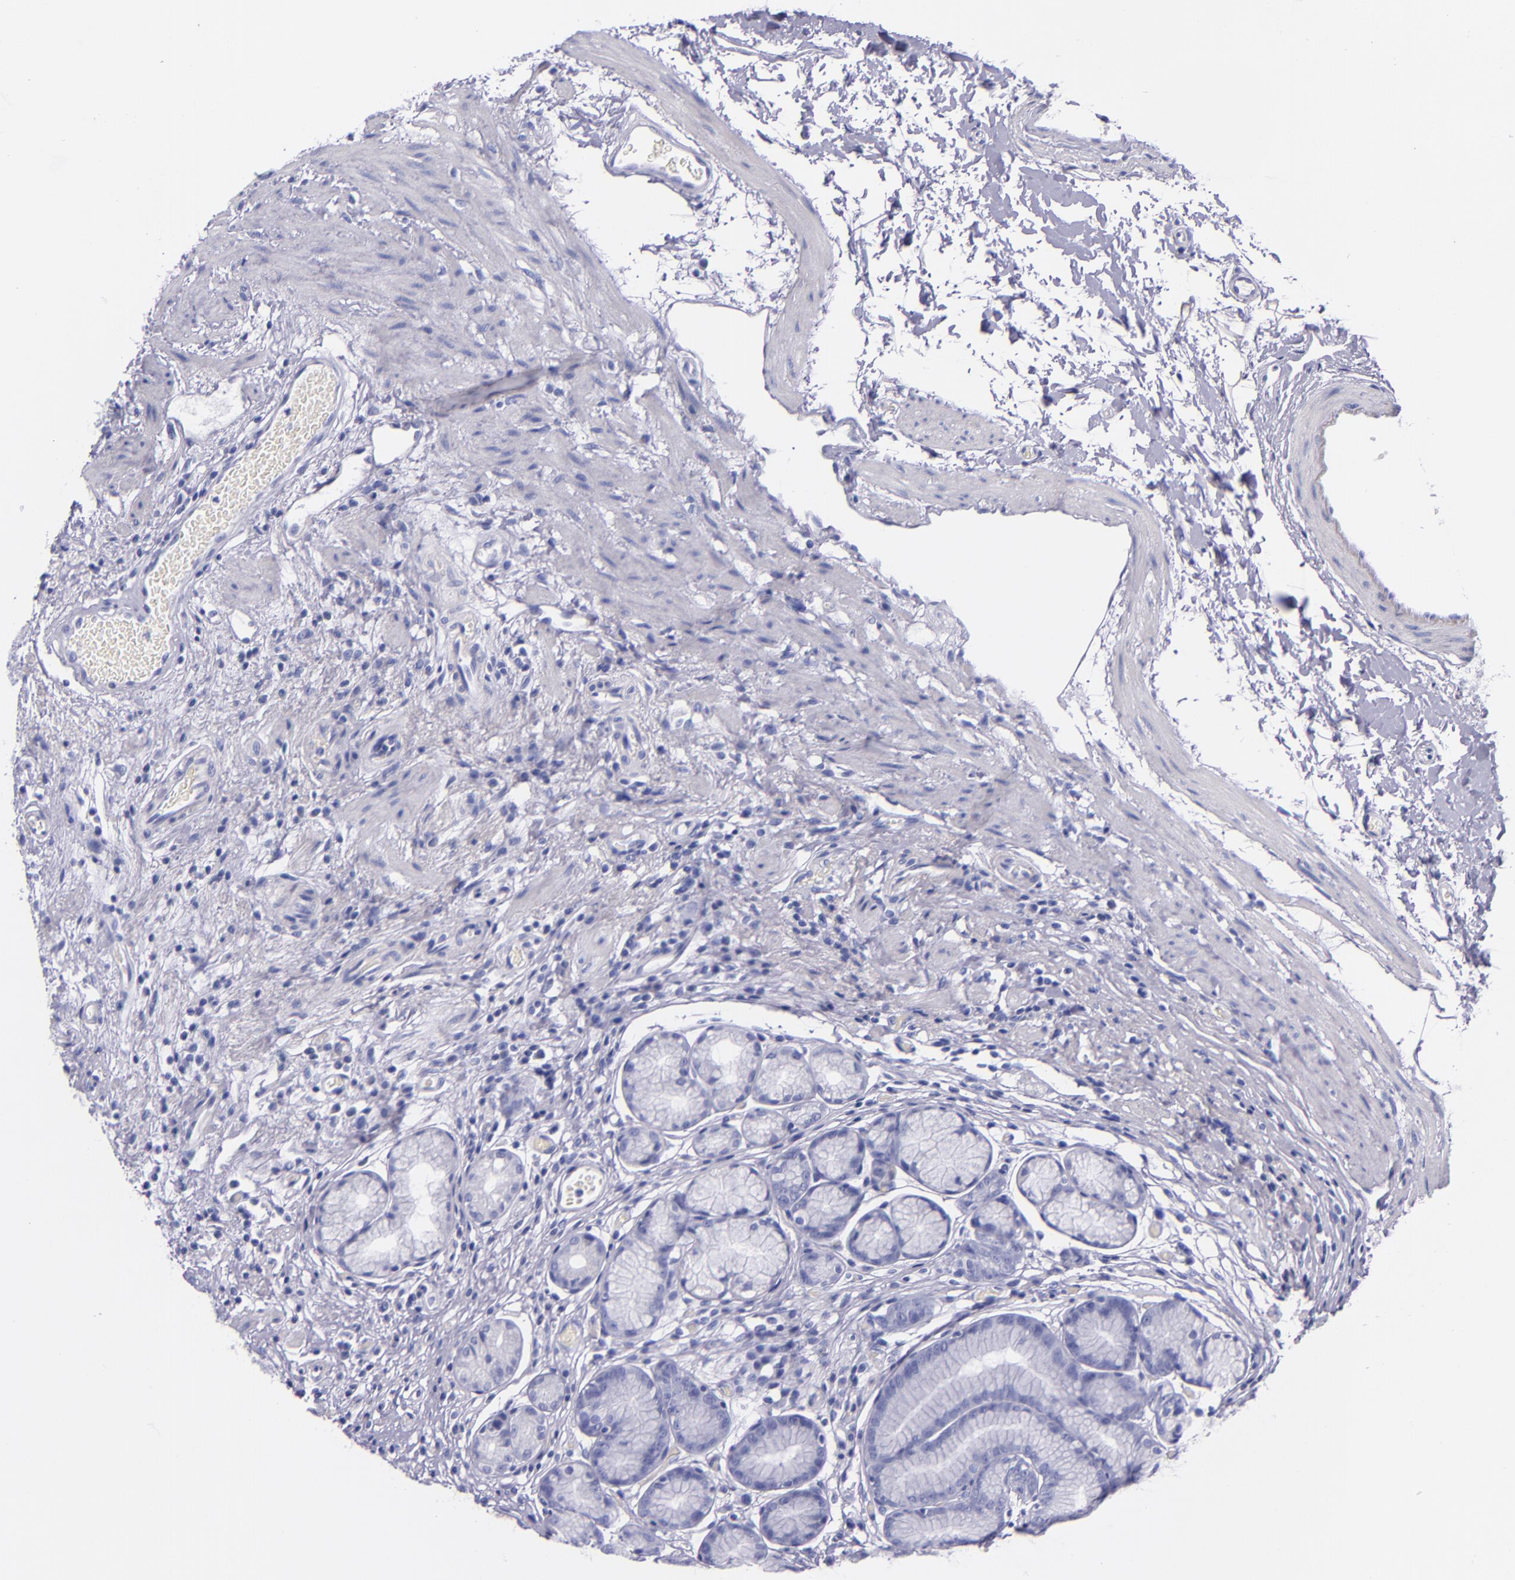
{"staining": {"intensity": "negative", "quantity": "none", "location": "none"}, "tissue": "stomach", "cell_type": "Glandular cells", "image_type": "normal", "snomed": [{"axis": "morphology", "description": "Normal tissue, NOS"}, {"axis": "morphology", "description": "Inflammation, NOS"}, {"axis": "topography", "description": "Stomach, lower"}], "caption": "A photomicrograph of stomach stained for a protein reveals no brown staining in glandular cells. (DAB (3,3'-diaminobenzidine) immunohistochemistry, high magnification).", "gene": "LAG3", "patient": {"sex": "male", "age": 59}}